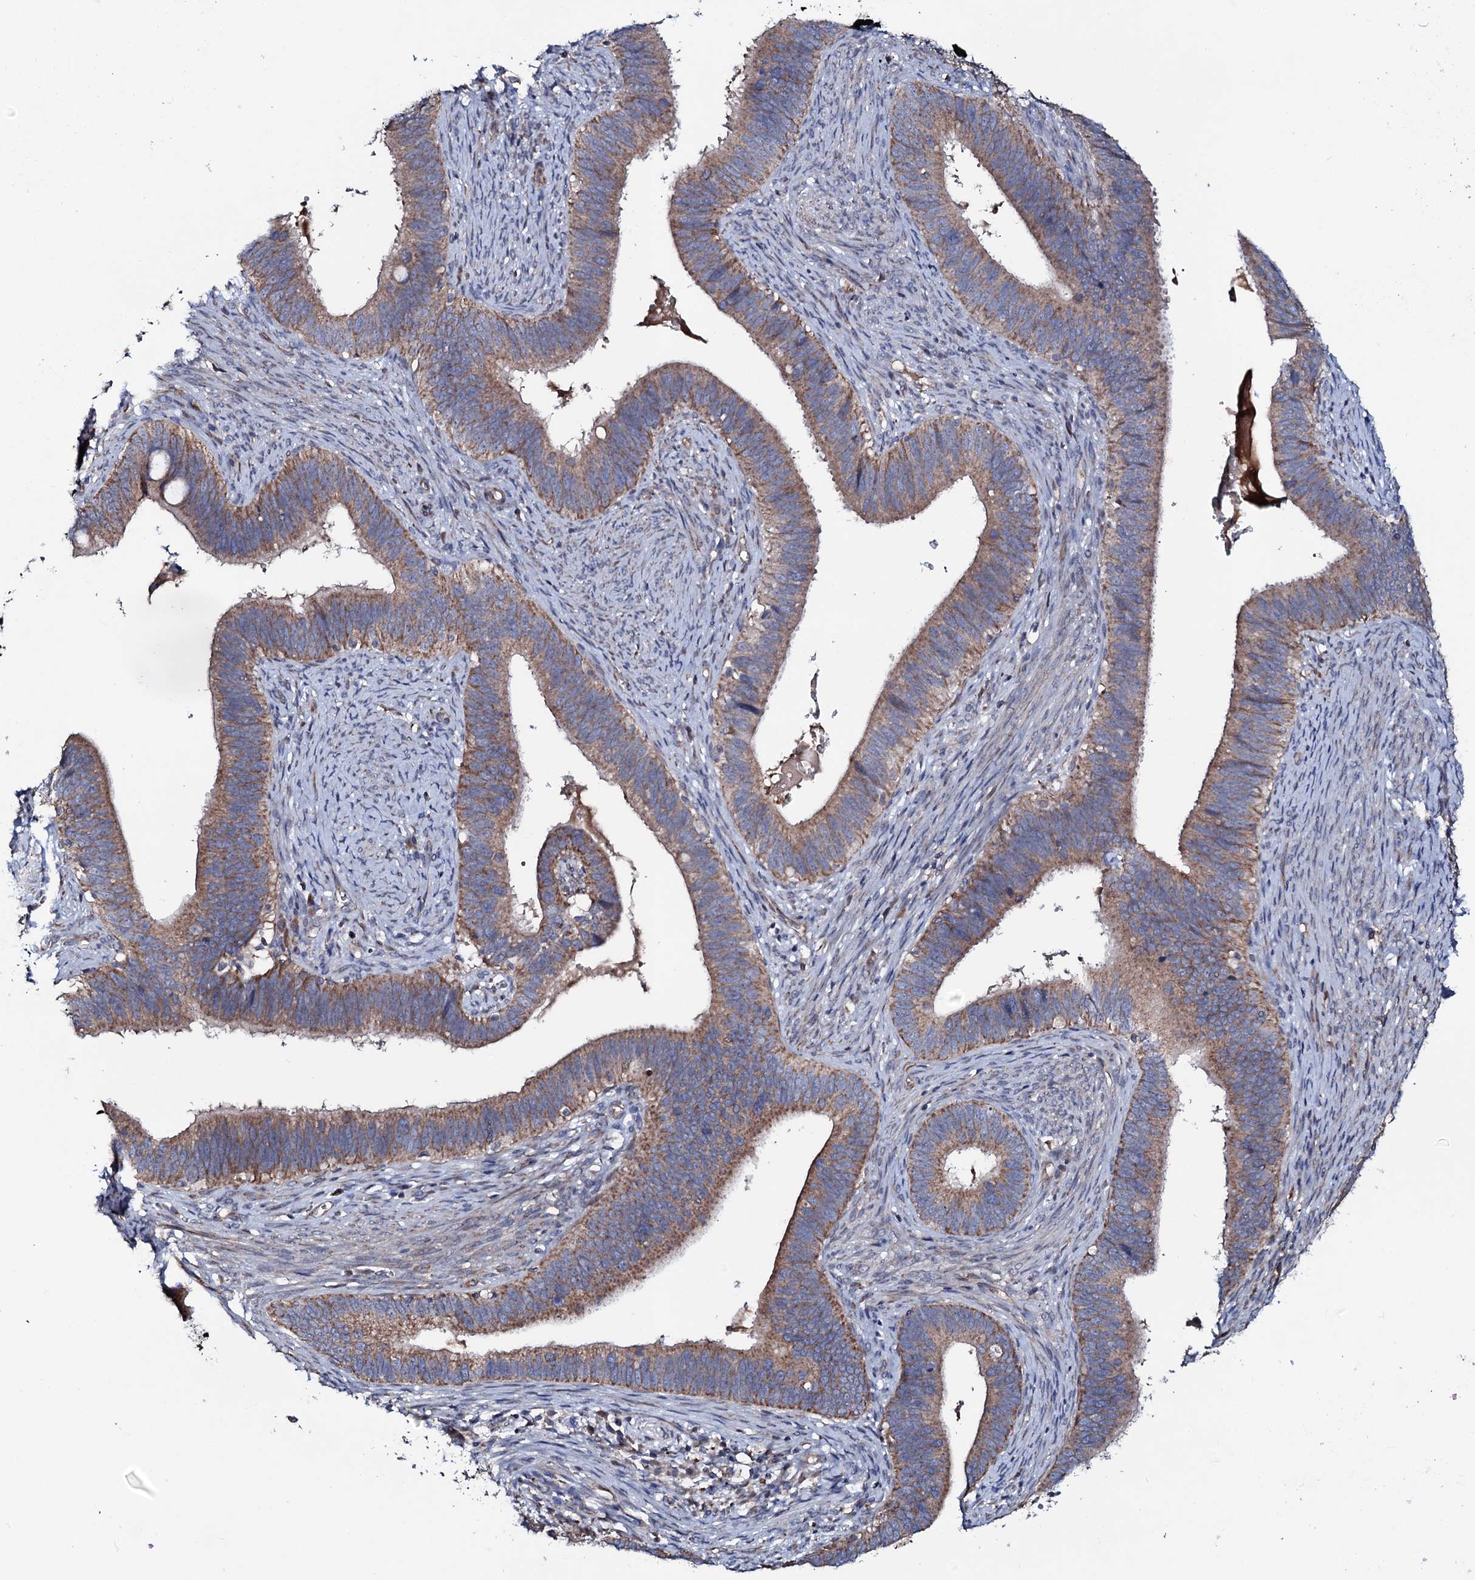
{"staining": {"intensity": "moderate", "quantity": ">75%", "location": "cytoplasmic/membranous"}, "tissue": "cervical cancer", "cell_type": "Tumor cells", "image_type": "cancer", "snomed": [{"axis": "morphology", "description": "Adenocarcinoma, NOS"}, {"axis": "topography", "description": "Cervix"}], "caption": "Protein staining of cervical cancer (adenocarcinoma) tissue exhibits moderate cytoplasmic/membranous staining in about >75% of tumor cells. The staining is performed using DAB (3,3'-diaminobenzidine) brown chromogen to label protein expression. The nuclei are counter-stained blue using hematoxylin.", "gene": "PPP1R3D", "patient": {"sex": "female", "age": 42}}